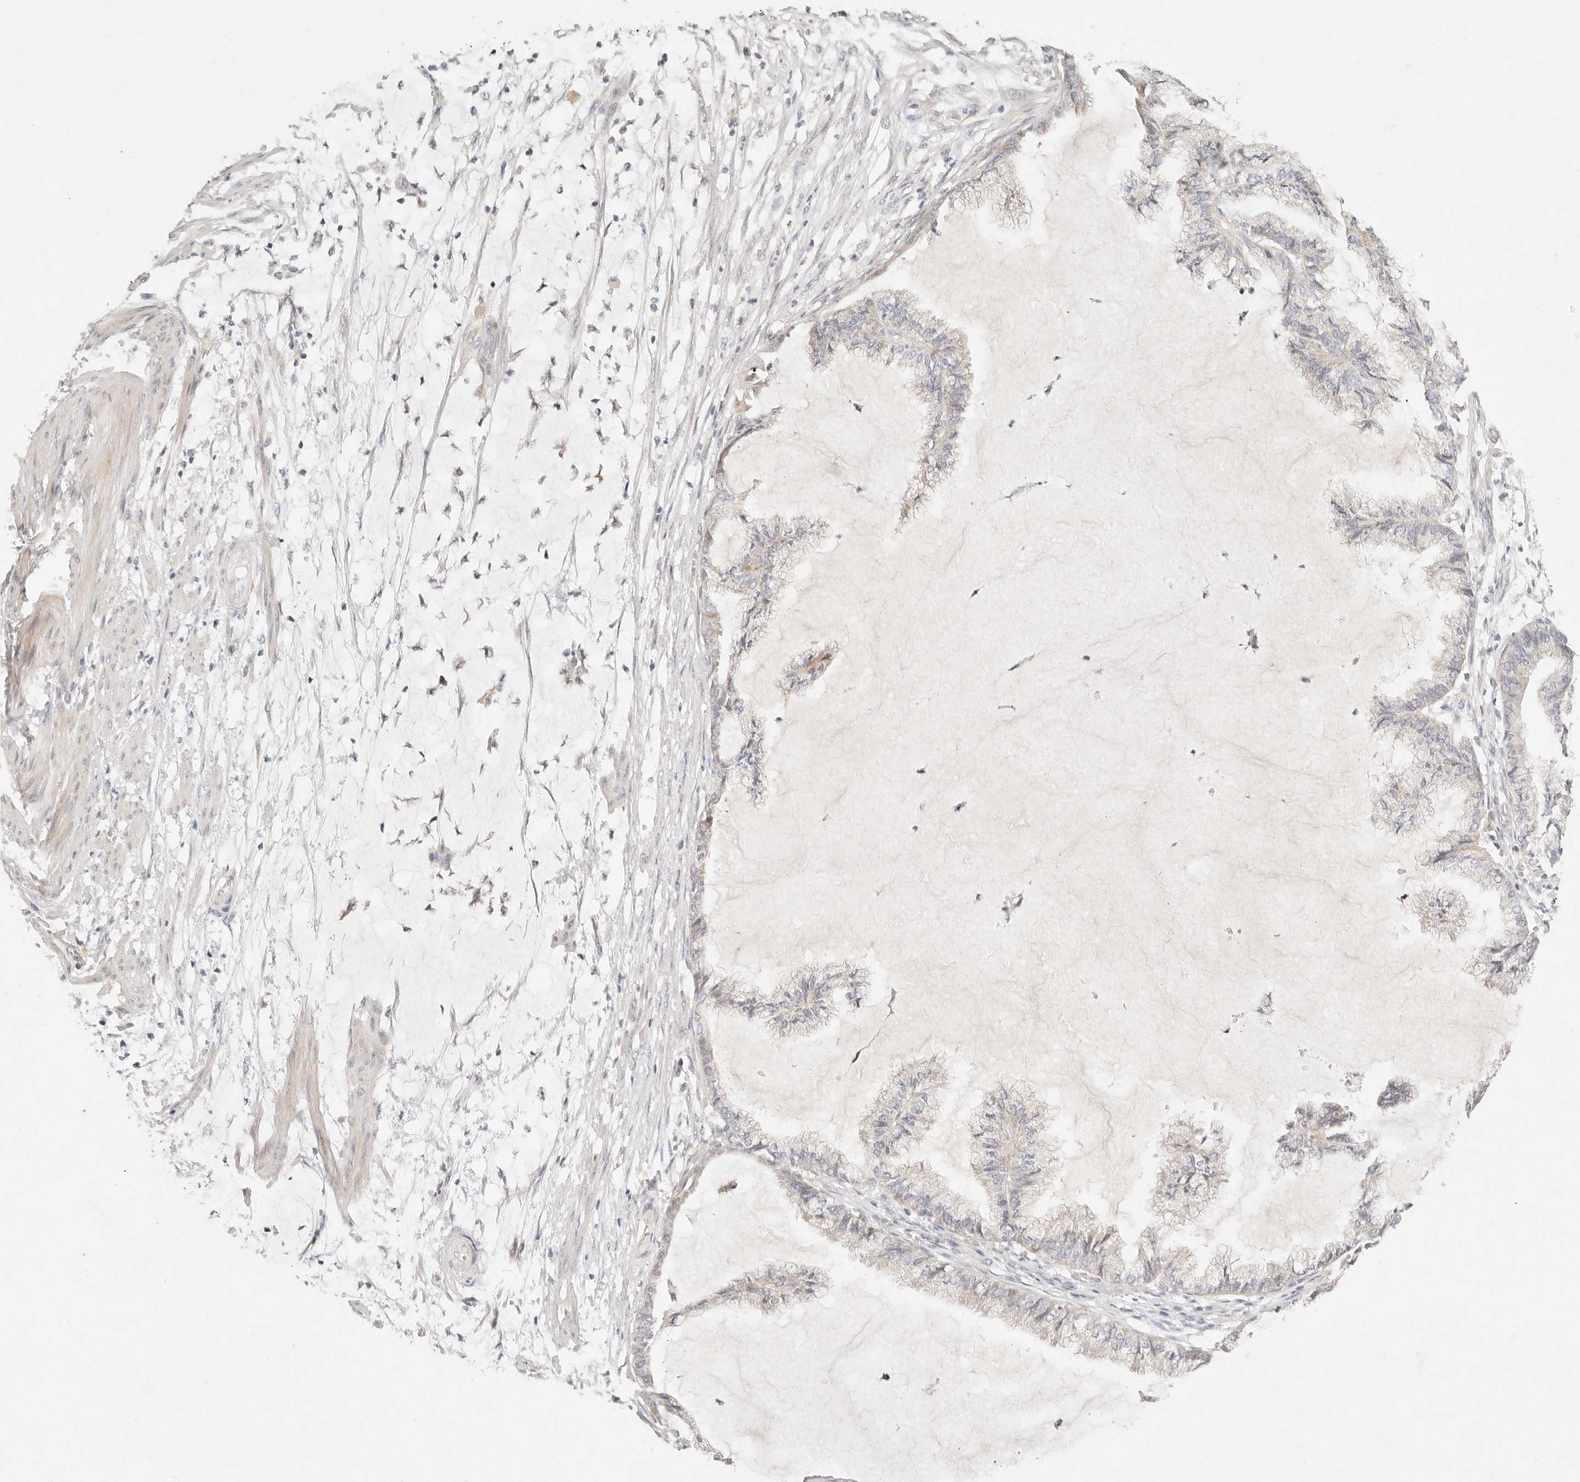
{"staining": {"intensity": "negative", "quantity": "none", "location": "none"}, "tissue": "endometrial cancer", "cell_type": "Tumor cells", "image_type": "cancer", "snomed": [{"axis": "morphology", "description": "Adenocarcinoma, NOS"}, {"axis": "topography", "description": "Endometrium"}], "caption": "This is an IHC image of human endometrial cancer (adenocarcinoma). There is no positivity in tumor cells.", "gene": "GPR156", "patient": {"sex": "female", "age": 86}}